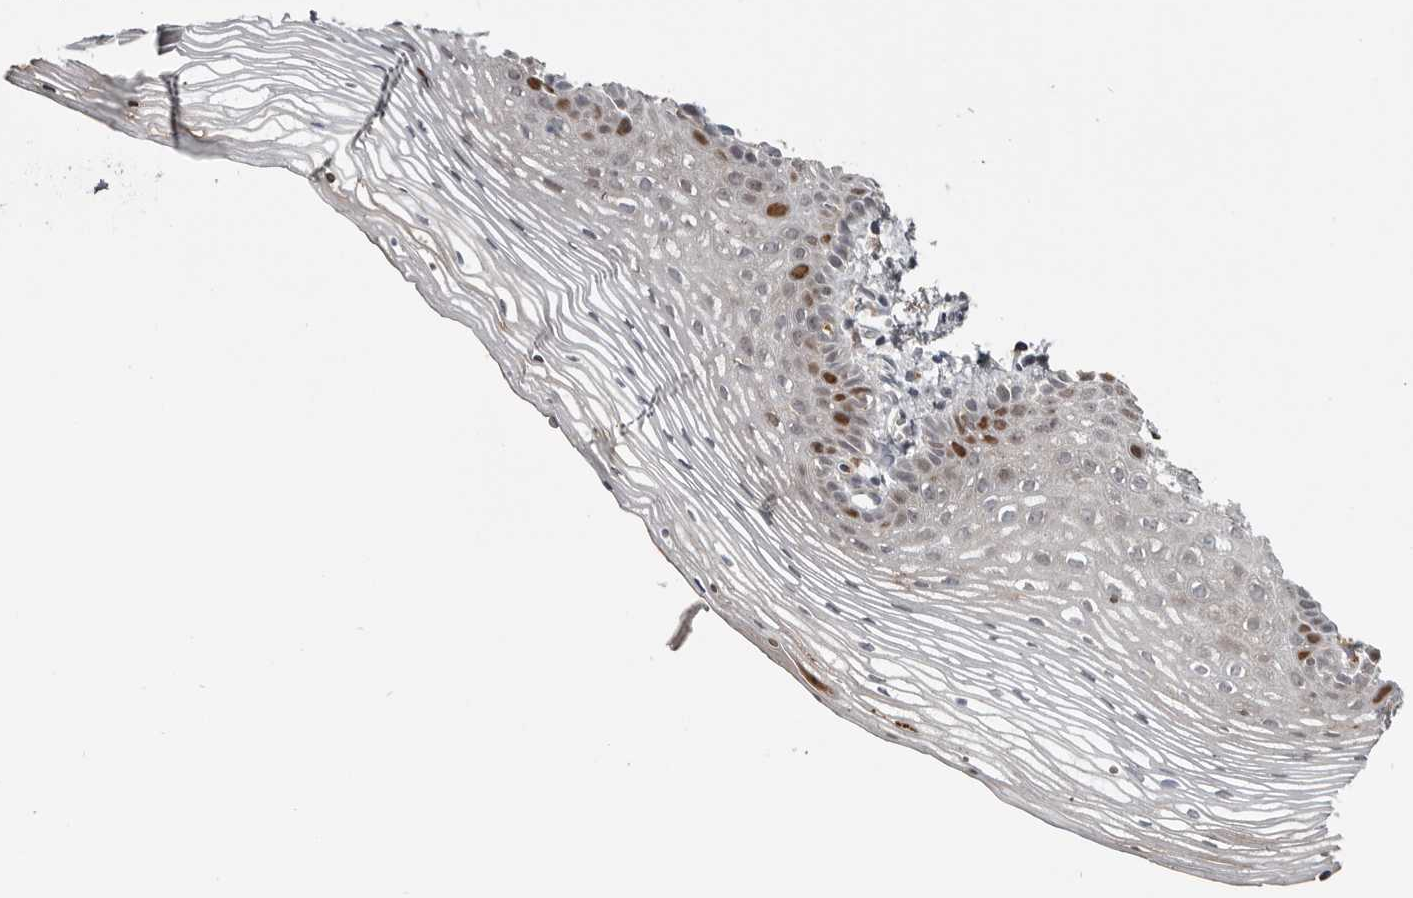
{"staining": {"intensity": "moderate", "quantity": "<25%", "location": "nuclear"}, "tissue": "vagina", "cell_type": "Squamous epithelial cells", "image_type": "normal", "snomed": [{"axis": "morphology", "description": "Normal tissue, NOS"}, {"axis": "topography", "description": "Vagina"}], "caption": "An image of human vagina stained for a protein displays moderate nuclear brown staining in squamous epithelial cells.", "gene": "ZNF277", "patient": {"sex": "female", "age": 32}}